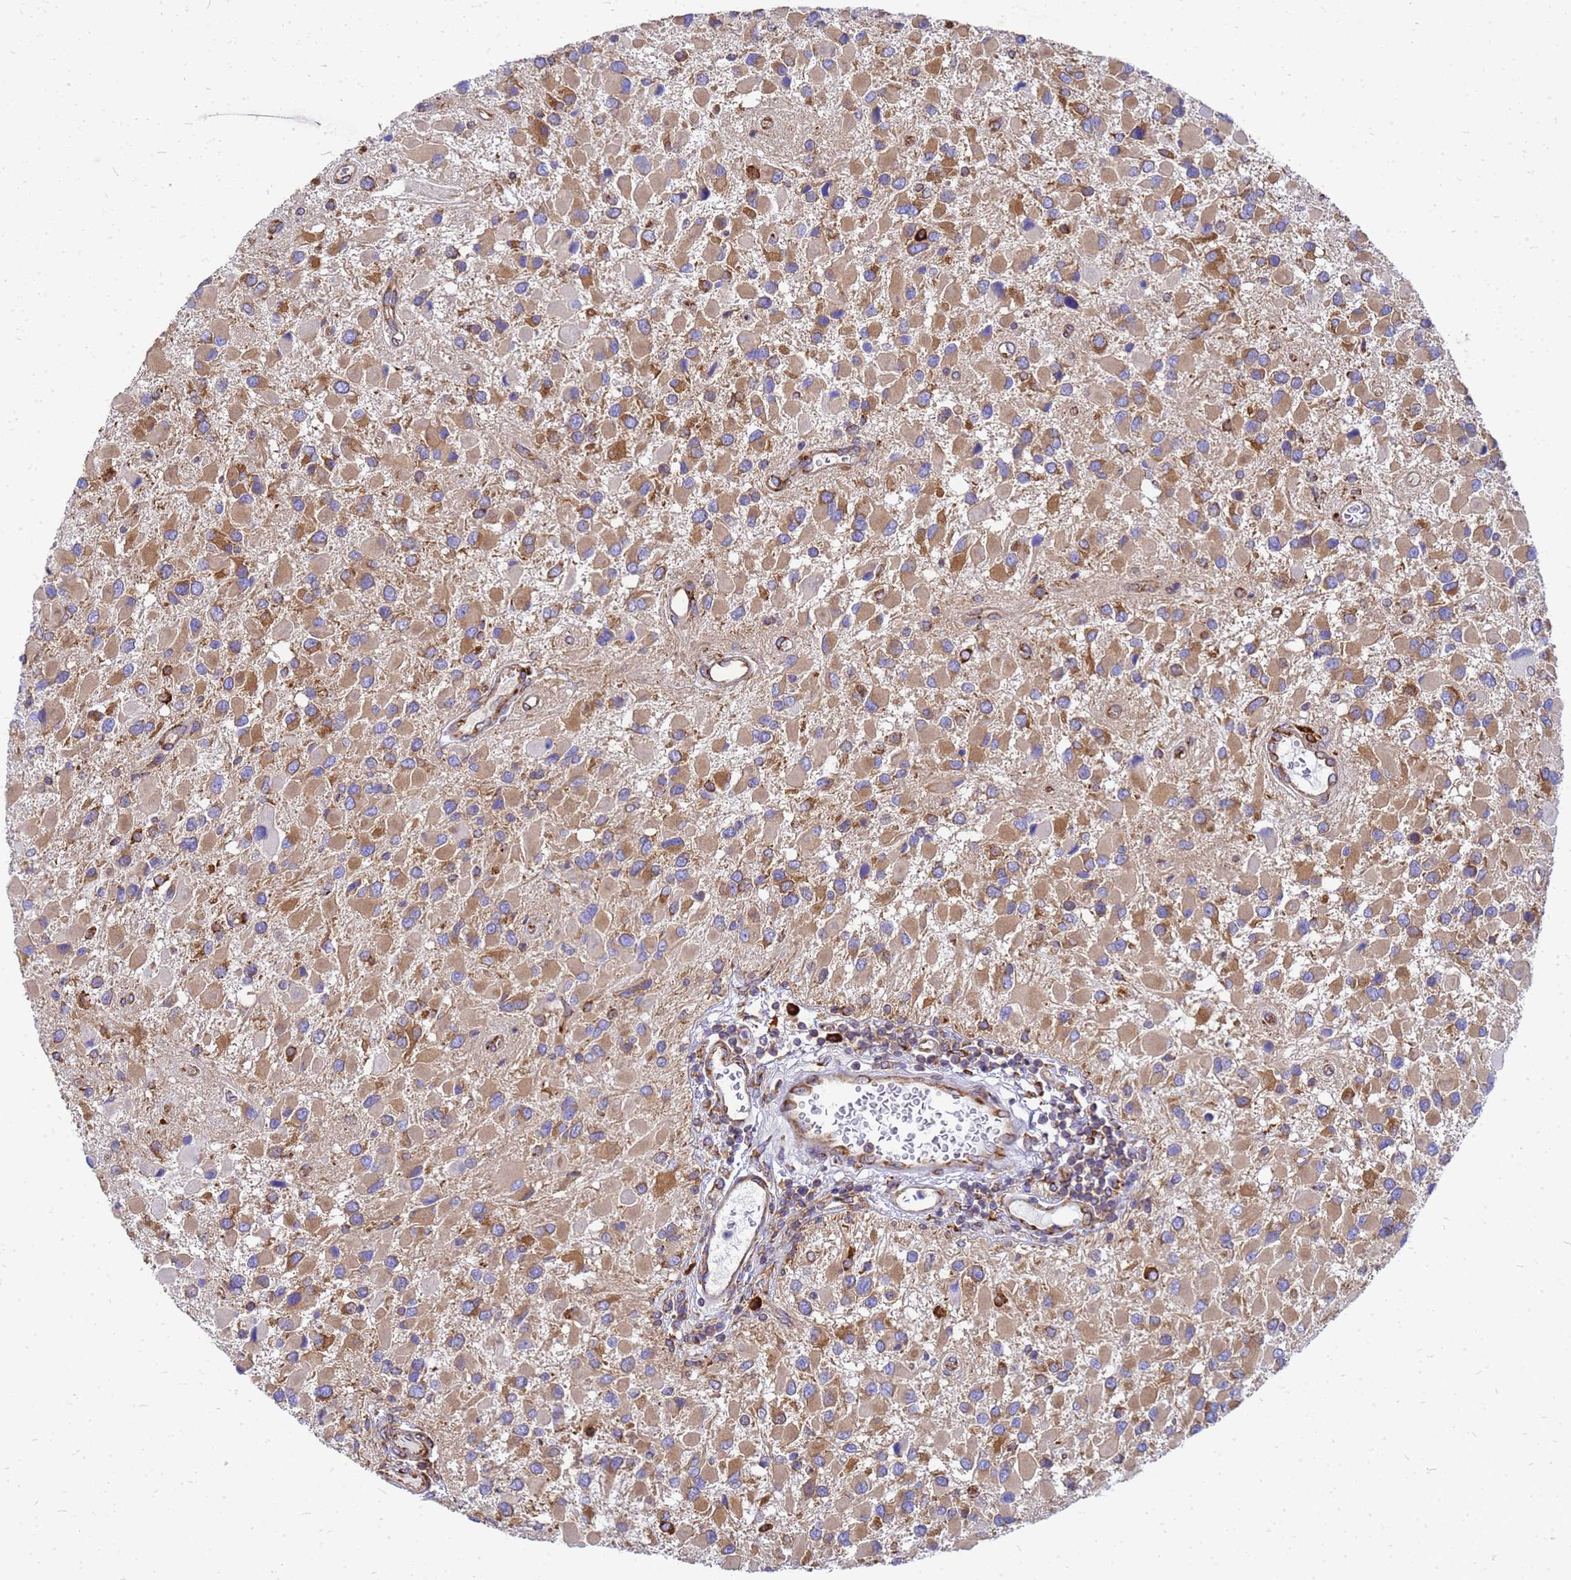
{"staining": {"intensity": "moderate", "quantity": ">75%", "location": "cytoplasmic/membranous"}, "tissue": "glioma", "cell_type": "Tumor cells", "image_type": "cancer", "snomed": [{"axis": "morphology", "description": "Glioma, malignant, High grade"}, {"axis": "topography", "description": "Brain"}], "caption": "Protein analysis of malignant glioma (high-grade) tissue shows moderate cytoplasmic/membranous expression in about >75% of tumor cells. Using DAB (brown) and hematoxylin (blue) stains, captured at high magnification using brightfield microscopy.", "gene": "EEF1D", "patient": {"sex": "male", "age": 53}}